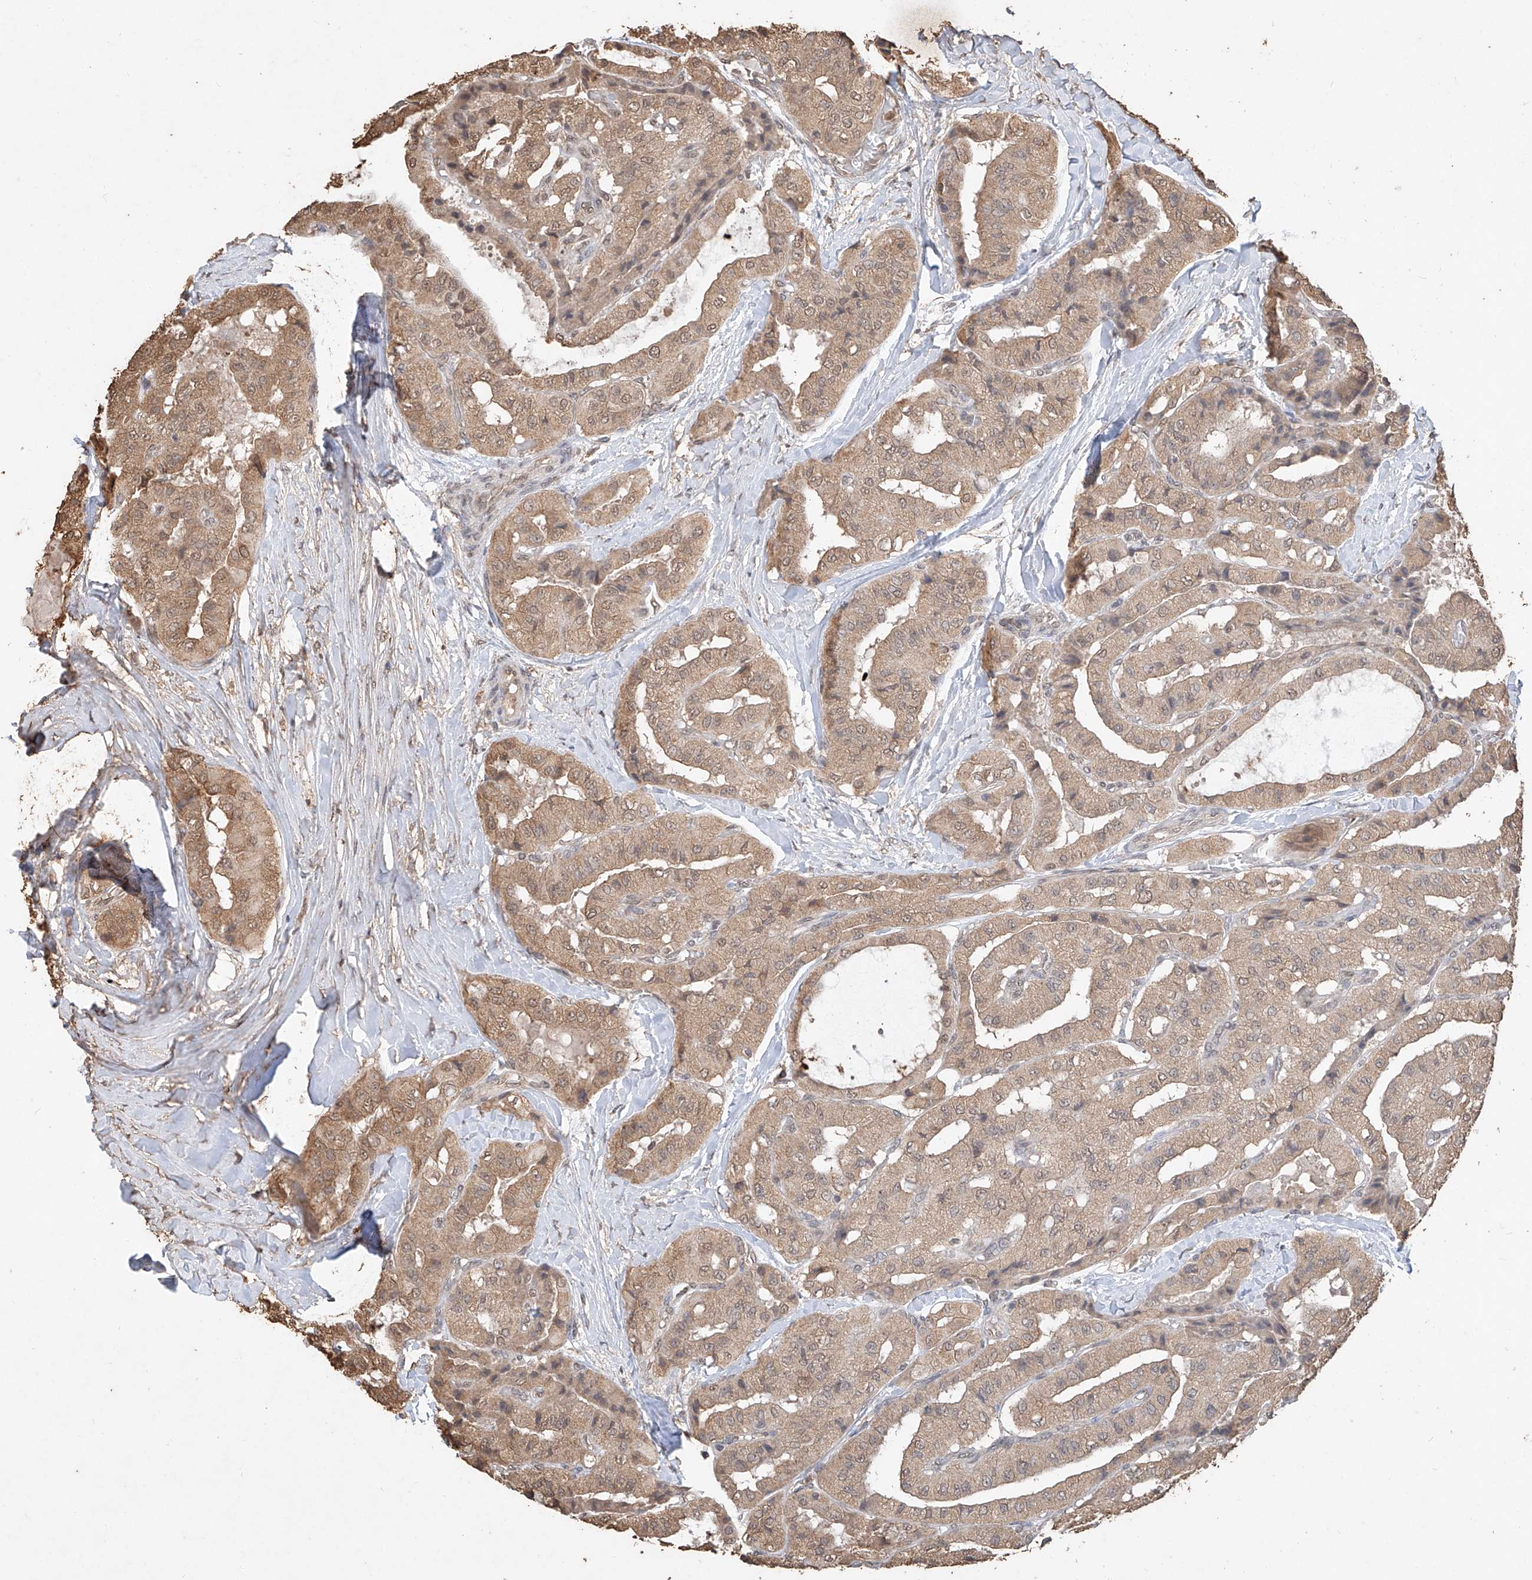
{"staining": {"intensity": "moderate", "quantity": ">75%", "location": "cytoplasmic/membranous,nuclear"}, "tissue": "thyroid cancer", "cell_type": "Tumor cells", "image_type": "cancer", "snomed": [{"axis": "morphology", "description": "Papillary adenocarcinoma, NOS"}, {"axis": "topography", "description": "Thyroid gland"}], "caption": "The image demonstrates staining of thyroid cancer (papillary adenocarcinoma), revealing moderate cytoplasmic/membranous and nuclear protein positivity (brown color) within tumor cells.", "gene": "ELOVL1", "patient": {"sex": "female", "age": 59}}